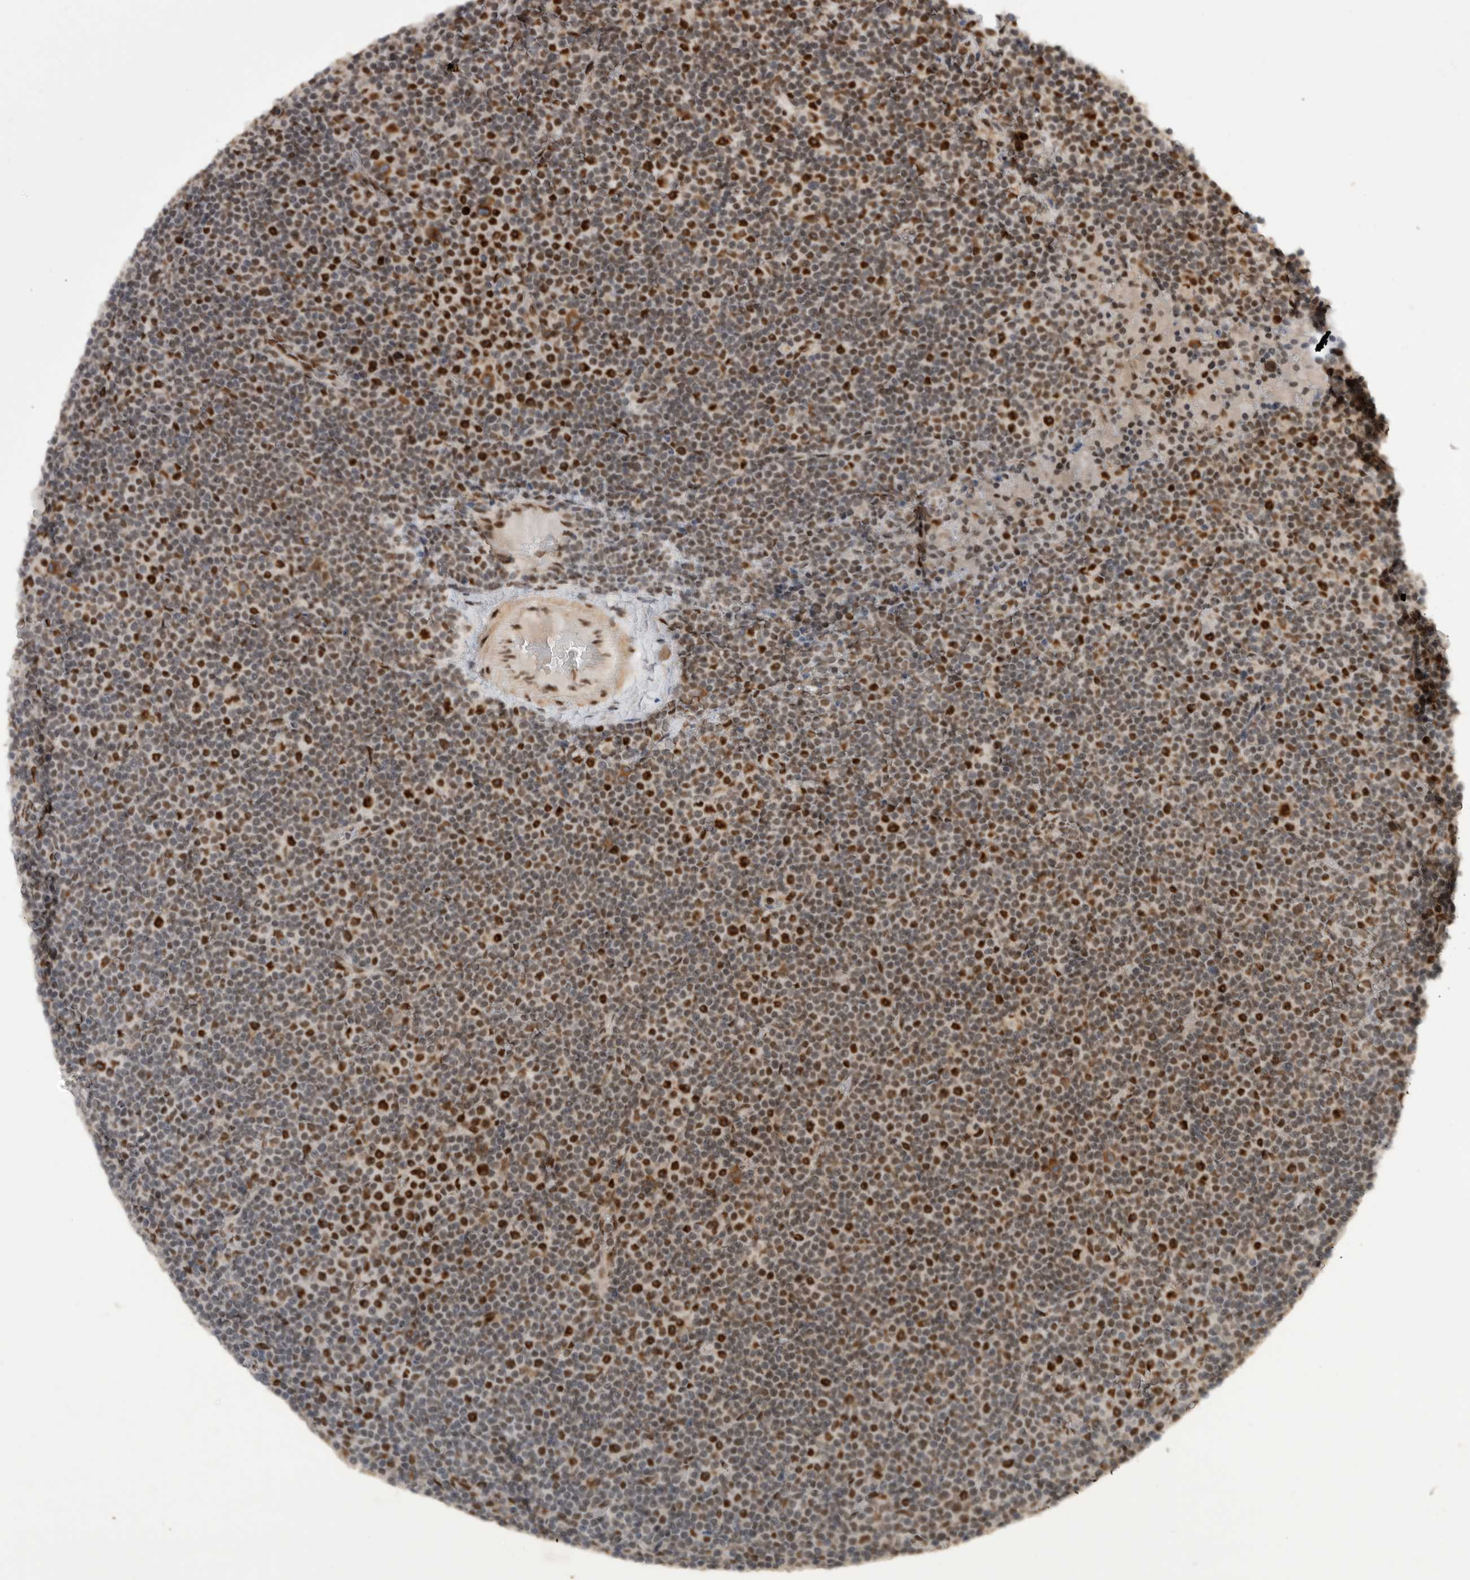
{"staining": {"intensity": "strong", "quantity": "25%-75%", "location": "nuclear"}, "tissue": "lymphoma", "cell_type": "Tumor cells", "image_type": "cancer", "snomed": [{"axis": "morphology", "description": "Malignant lymphoma, non-Hodgkin's type, Low grade"}, {"axis": "topography", "description": "Lymph node"}], "caption": "A brown stain shows strong nuclear expression of a protein in human lymphoma tumor cells.", "gene": "PPP1R10", "patient": {"sex": "female", "age": 67}}